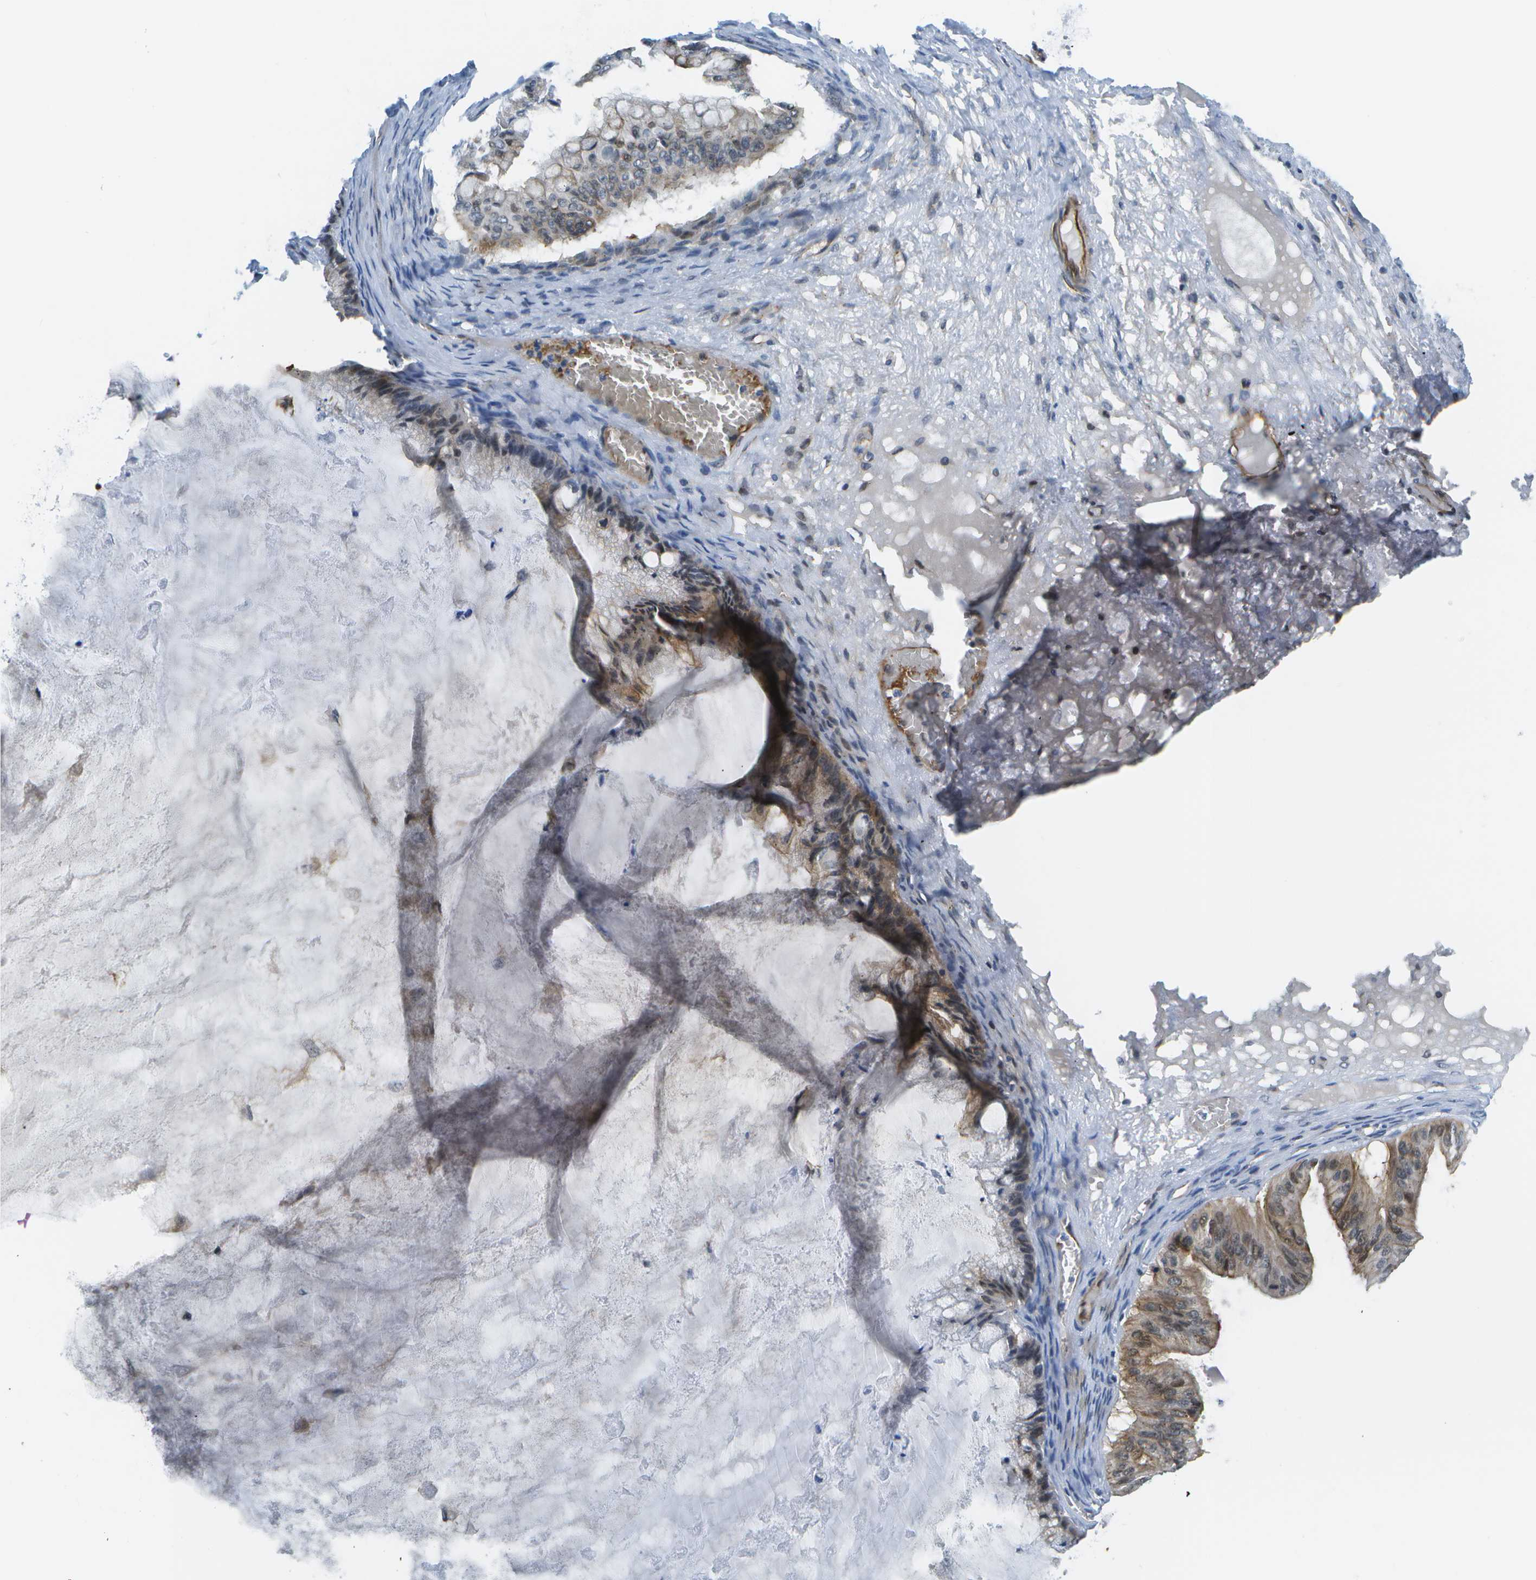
{"staining": {"intensity": "moderate", "quantity": "<25%", "location": "cytoplasmic/membranous"}, "tissue": "ovarian cancer", "cell_type": "Tumor cells", "image_type": "cancer", "snomed": [{"axis": "morphology", "description": "Cystadenocarcinoma, mucinous, NOS"}, {"axis": "topography", "description": "Ovary"}], "caption": "Approximately <25% of tumor cells in ovarian cancer reveal moderate cytoplasmic/membranous protein staining as visualized by brown immunohistochemical staining.", "gene": "KIAA0040", "patient": {"sex": "female", "age": 57}}